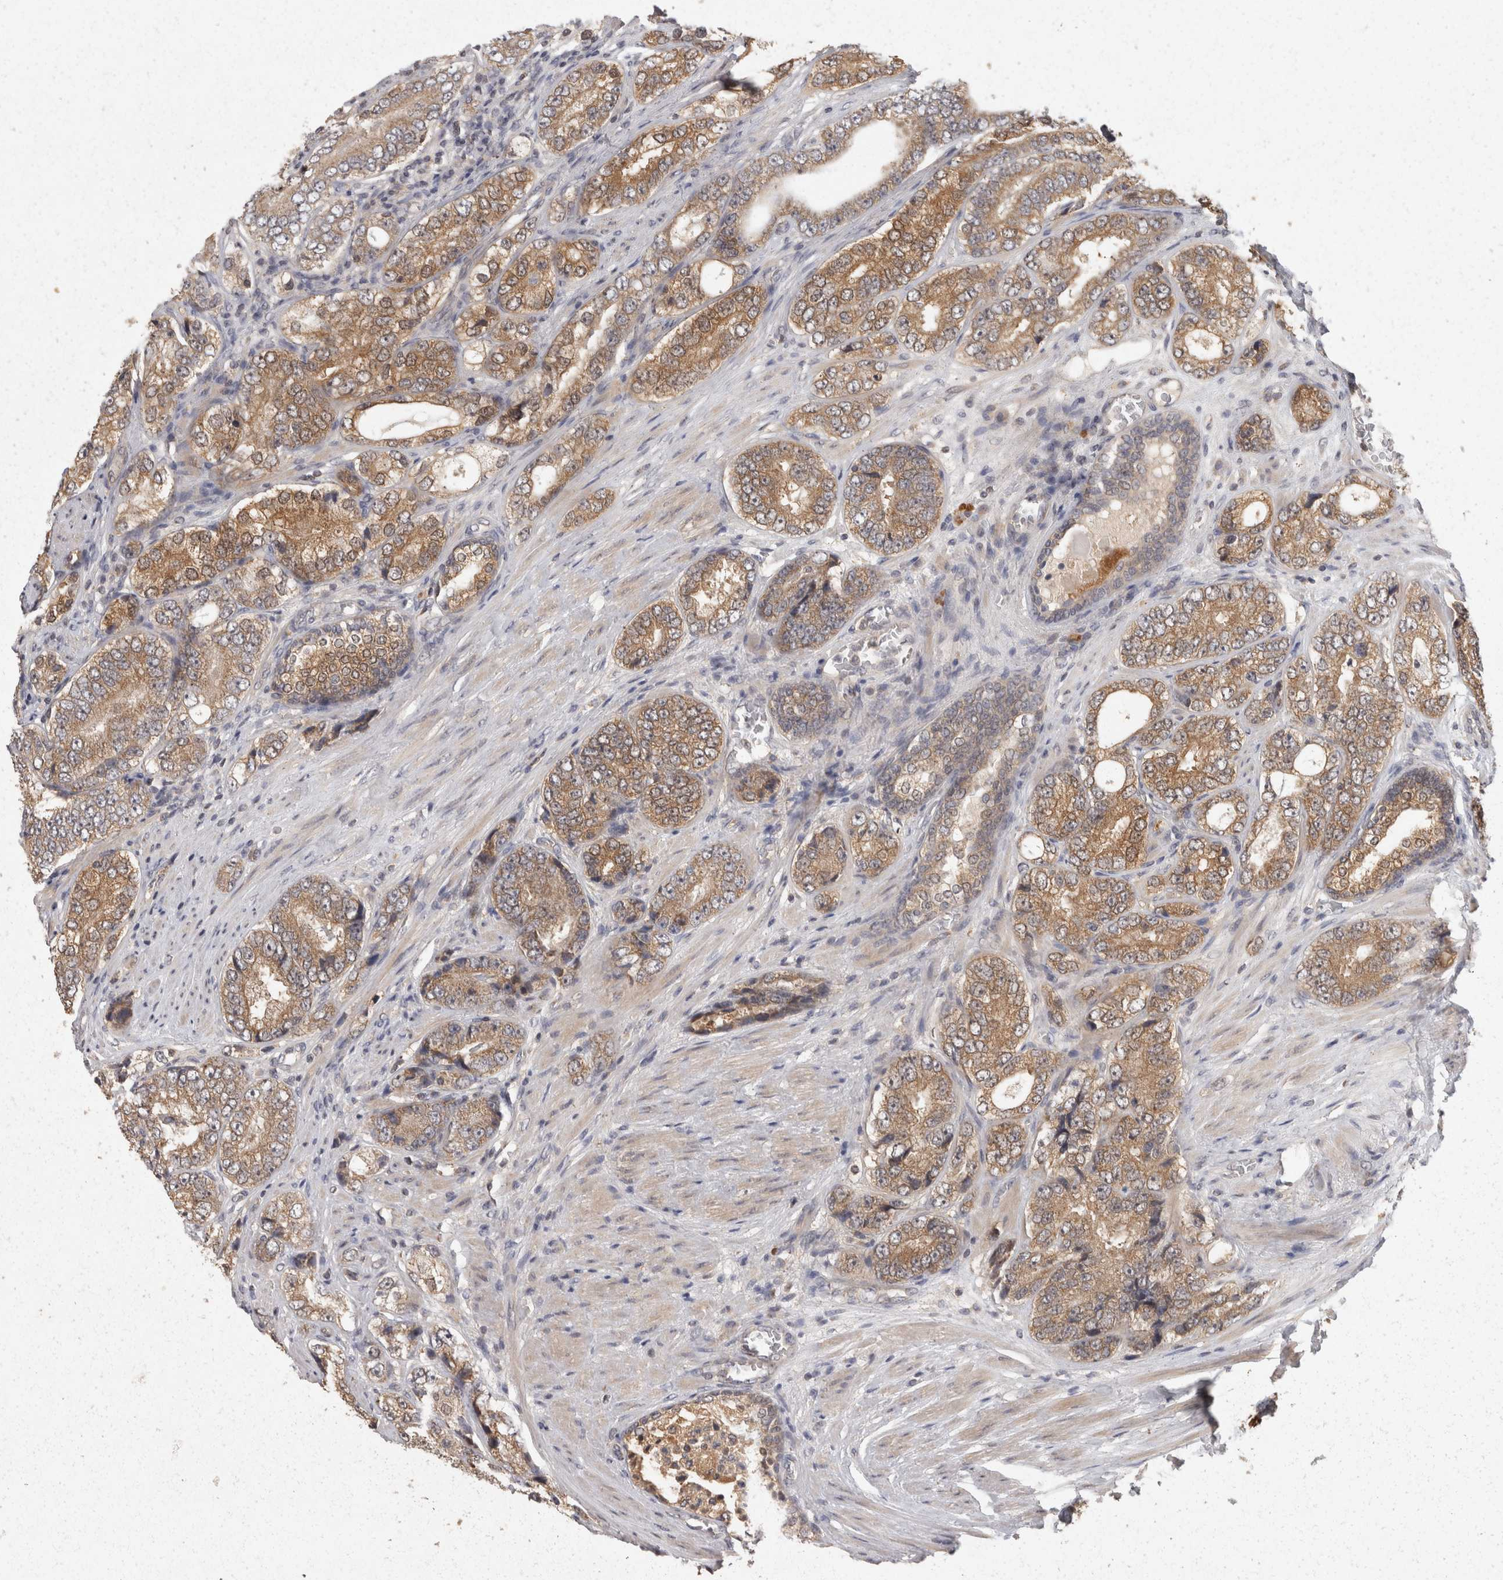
{"staining": {"intensity": "moderate", "quantity": ">75%", "location": "cytoplasmic/membranous"}, "tissue": "prostate cancer", "cell_type": "Tumor cells", "image_type": "cancer", "snomed": [{"axis": "morphology", "description": "Adenocarcinoma, High grade"}, {"axis": "topography", "description": "Prostate"}], "caption": "Prostate high-grade adenocarcinoma tissue displays moderate cytoplasmic/membranous staining in approximately >75% of tumor cells, visualized by immunohistochemistry. The staining was performed using DAB (3,3'-diaminobenzidine), with brown indicating positive protein expression. Nuclei are stained blue with hematoxylin.", "gene": "ACAT2", "patient": {"sex": "male", "age": 56}}